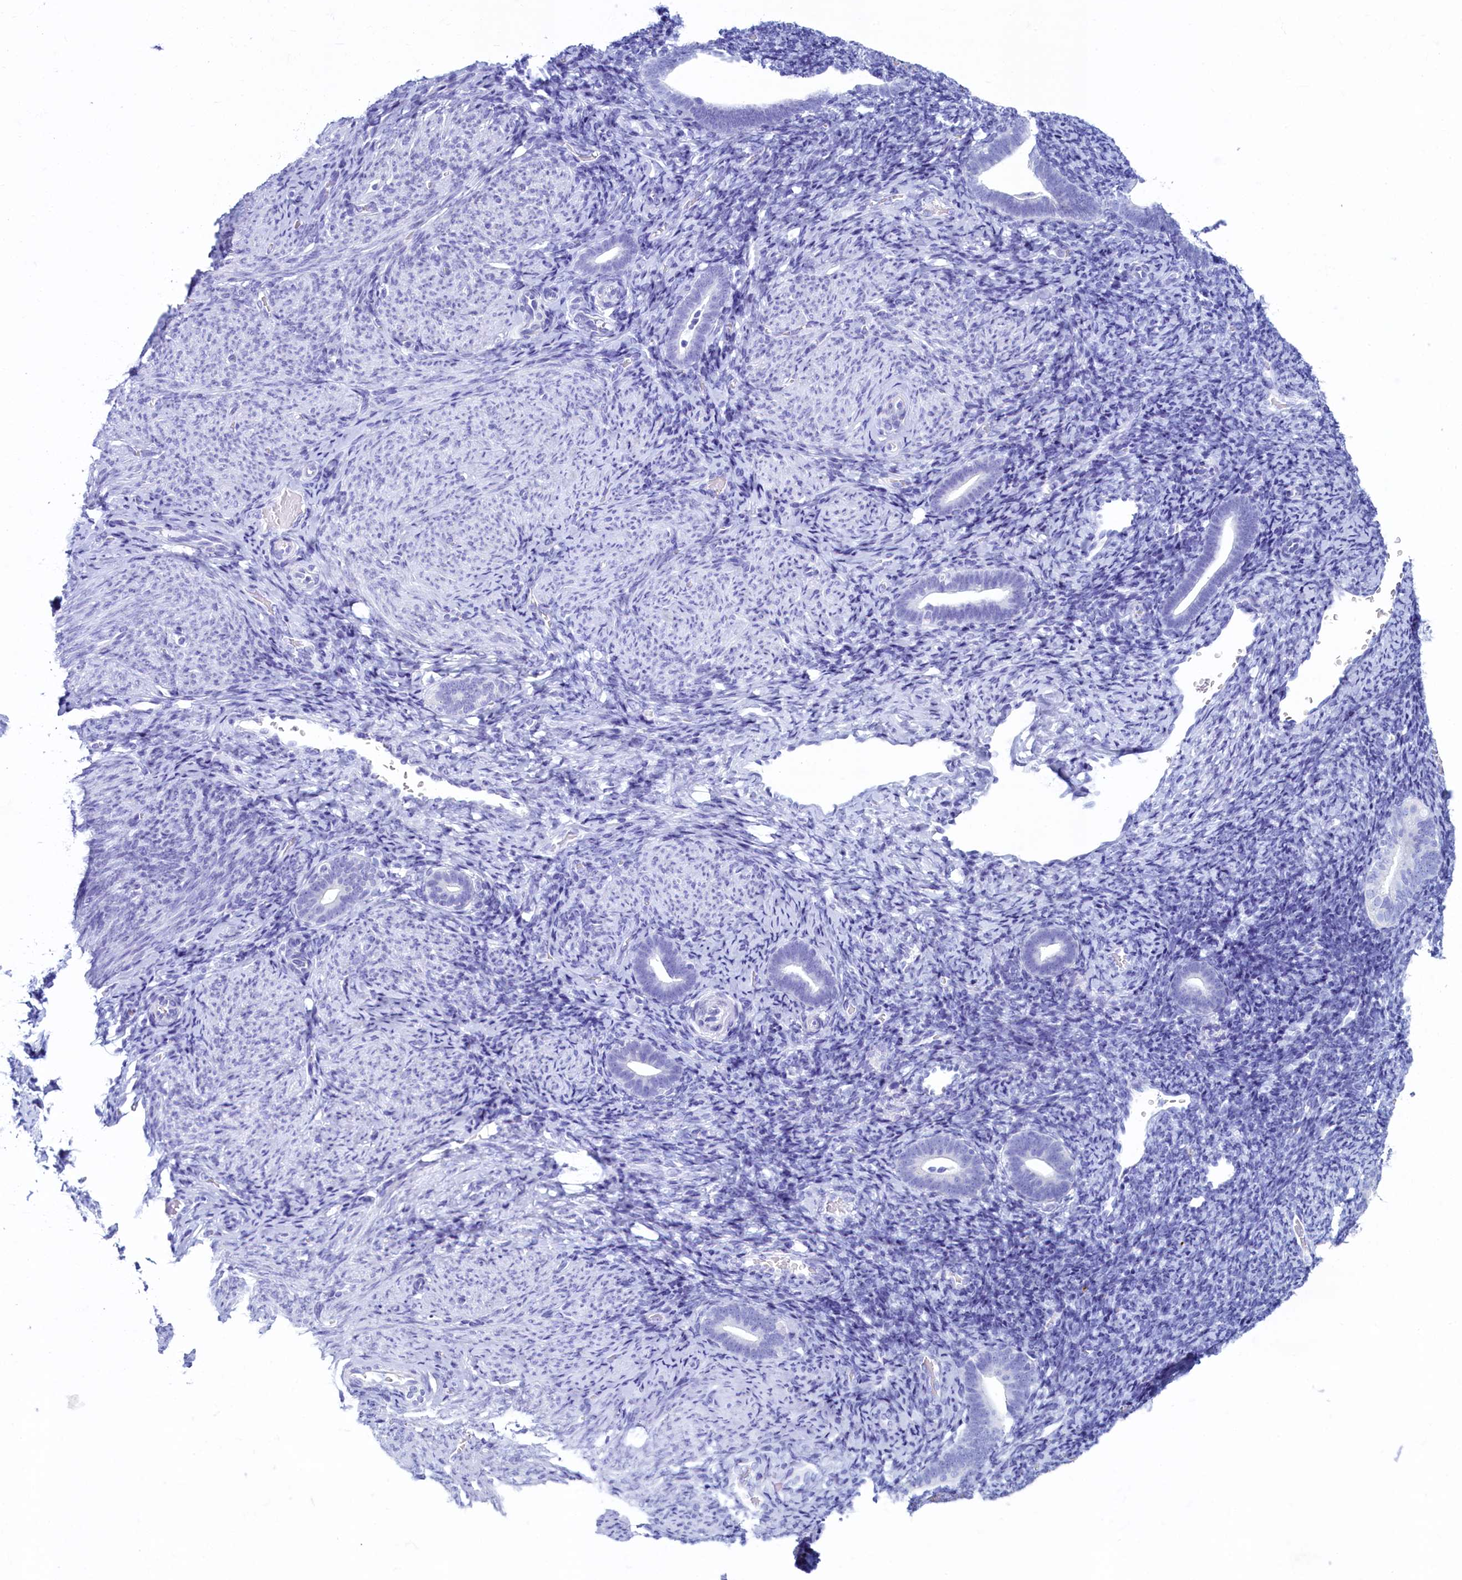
{"staining": {"intensity": "negative", "quantity": "none", "location": "none"}, "tissue": "endometrium", "cell_type": "Cells in endometrial stroma", "image_type": "normal", "snomed": [{"axis": "morphology", "description": "Normal tissue, NOS"}, {"axis": "topography", "description": "Endometrium"}], "caption": "Immunohistochemistry (IHC) histopathology image of normal endometrium: human endometrium stained with DAB (3,3'-diaminobenzidine) demonstrates no significant protein expression in cells in endometrial stroma.", "gene": "SKA3", "patient": {"sex": "female", "age": 51}}